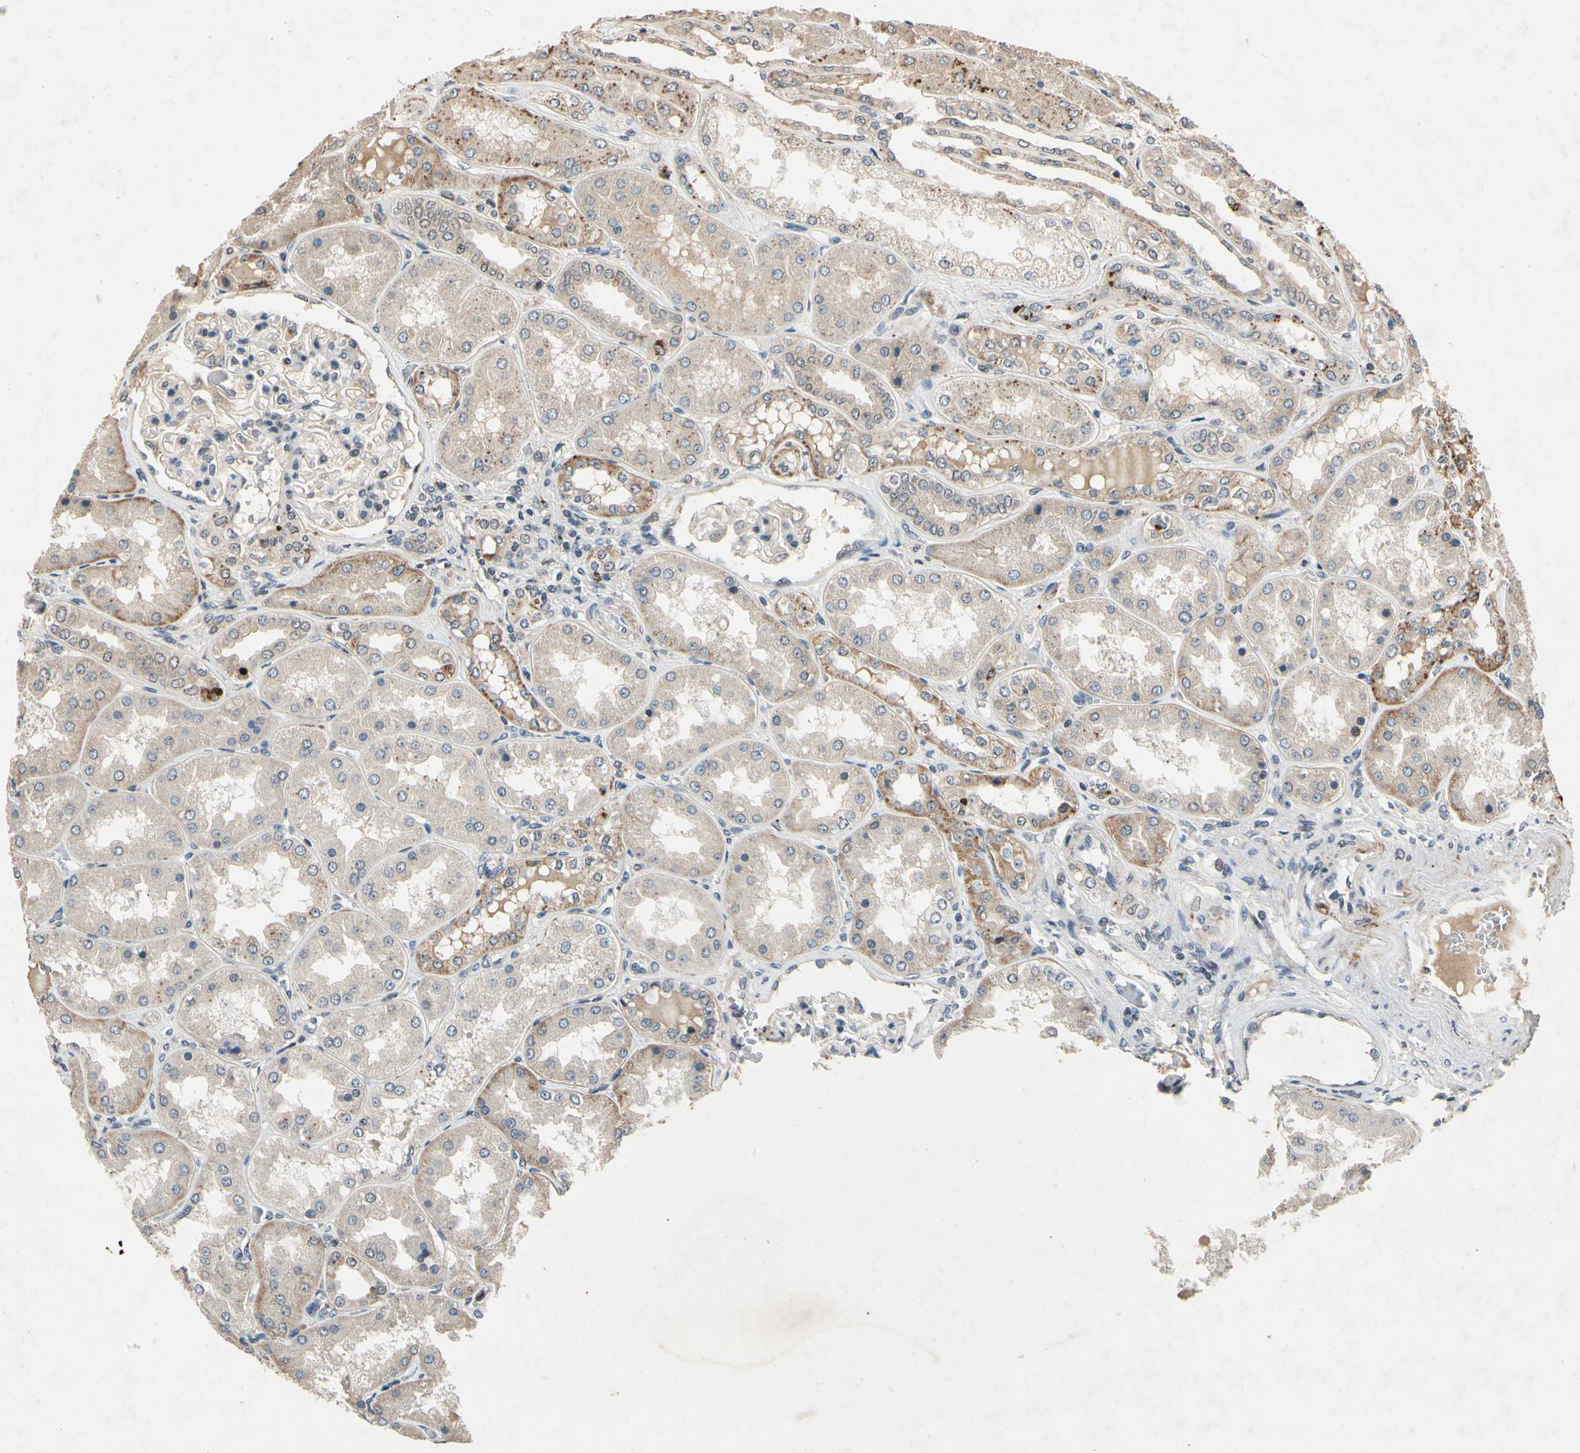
{"staining": {"intensity": "weak", "quantity": "<25%", "location": "cytoplasmic/membranous"}, "tissue": "kidney", "cell_type": "Cells in glomeruli", "image_type": "normal", "snomed": [{"axis": "morphology", "description": "Normal tissue, NOS"}, {"axis": "topography", "description": "Kidney"}], "caption": "A high-resolution image shows immunohistochemistry staining of normal kidney, which reveals no significant positivity in cells in glomeruli. Brightfield microscopy of immunohistochemistry stained with DAB (3,3'-diaminobenzidine) (brown) and hematoxylin (blue), captured at high magnification.", "gene": "DPY19L3", "patient": {"sex": "female", "age": 56}}